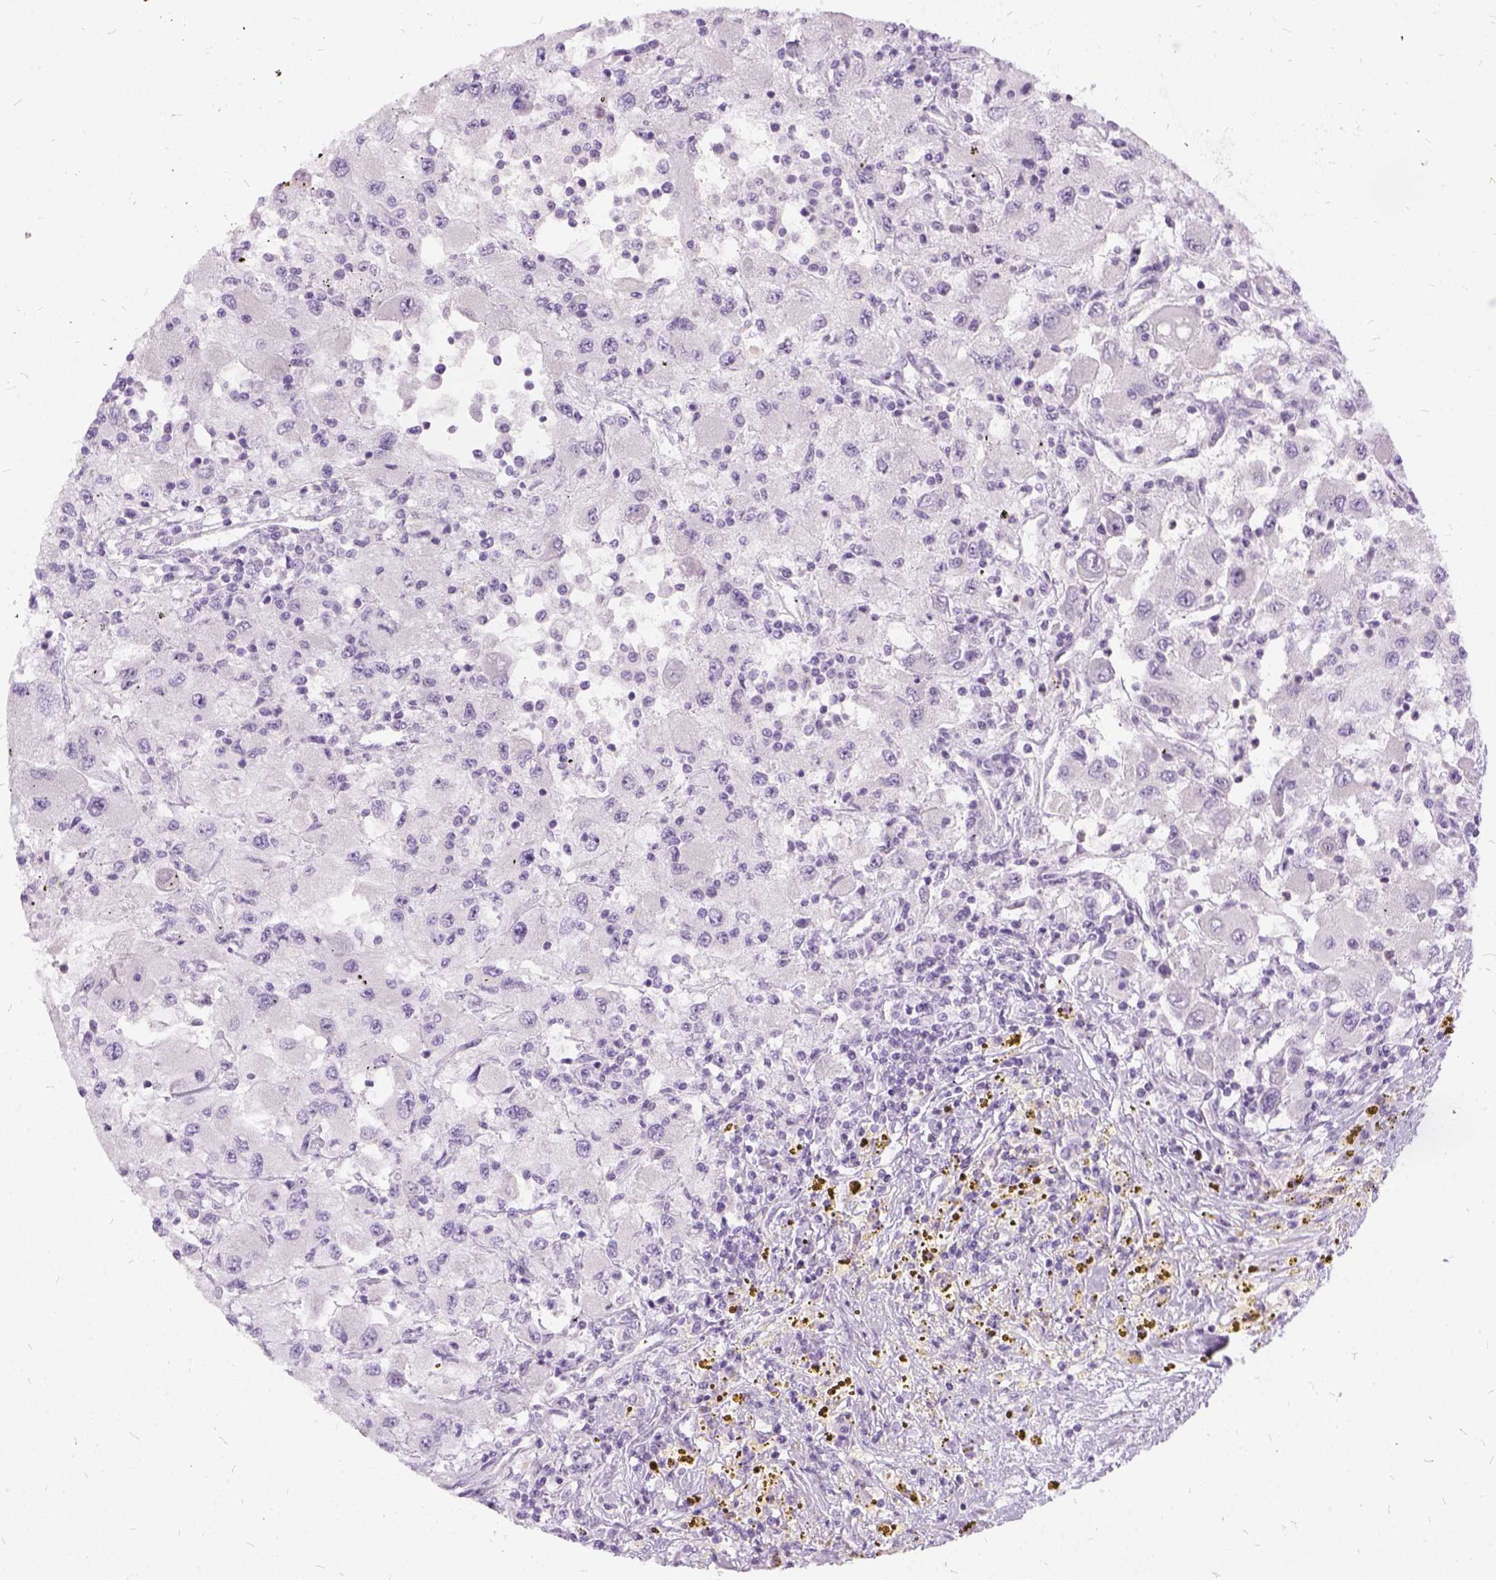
{"staining": {"intensity": "negative", "quantity": "none", "location": "none"}, "tissue": "renal cancer", "cell_type": "Tumor cells", "image_type": "cancer", "snomed": [{"axis": "morphology", "description": "Adenocarcinoma, NOS"}, {"axis": "topography", "description": "Kidney"}], "caption": "There is no significant positivity in tumor cells of renal adenocarcinoma.", "gene": "FDX1", "patient": {"sex": "female", "age": 67}}